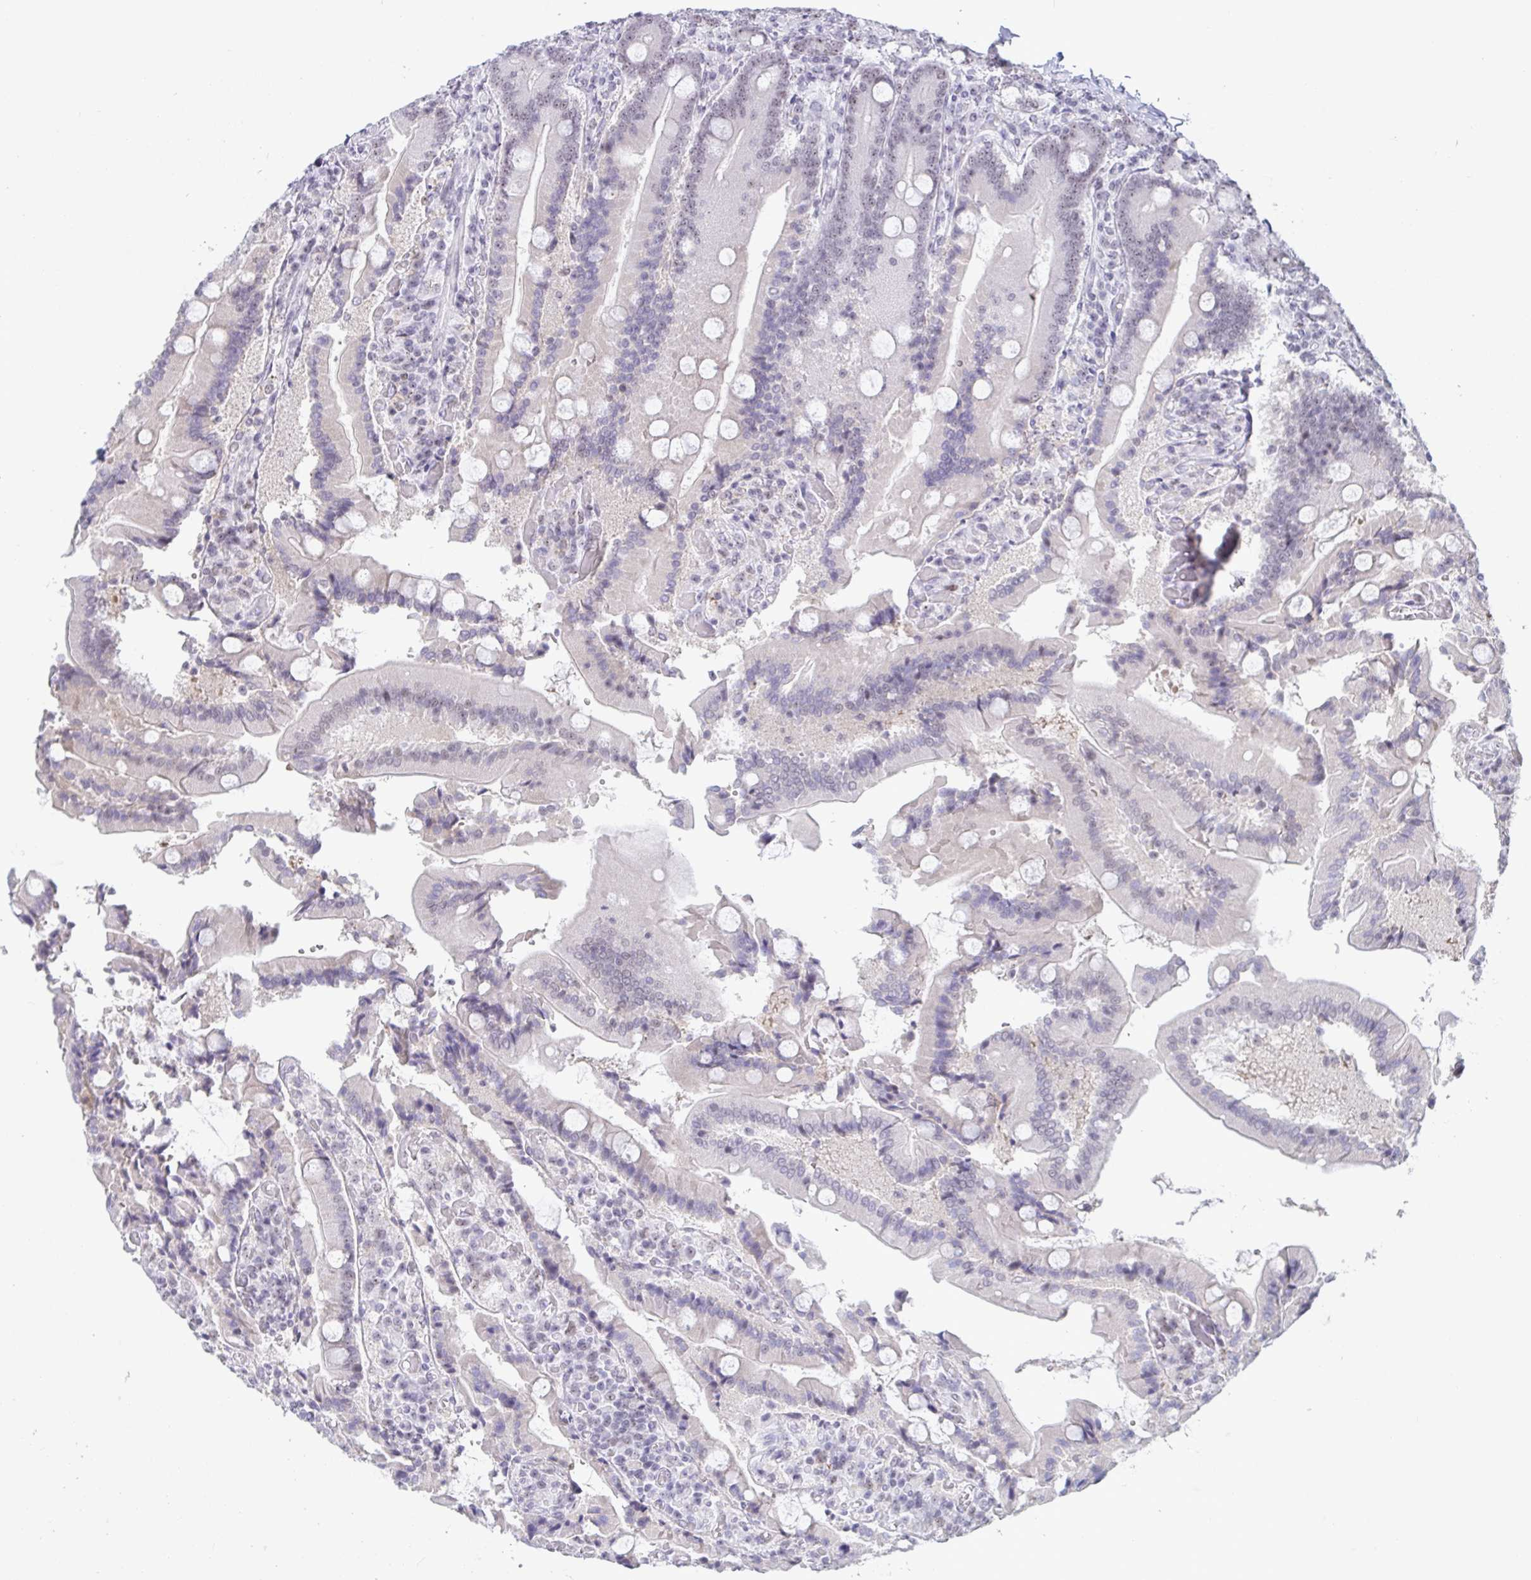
{"staining": {"intensity": "weak", "quantity": "<25%", "location": "nuclear"}, "tissue": "duodenum", "cell_type": "Glandular cells", "image_type": "normal", "snomed": [{"axis": "morphology", "description": "Normal tissue, NOS"}, {"axis": "topography", "description": "Duodenum"}], "caption": "High power microscopy photomicrograph of an immunohistochemistry (IHC) photomicrograph of unremarkable duodenum, revealing no significant positivity in glandular cells.", "gene": "SUPT16H", "patient": {"sex": "female", "age": 62}}